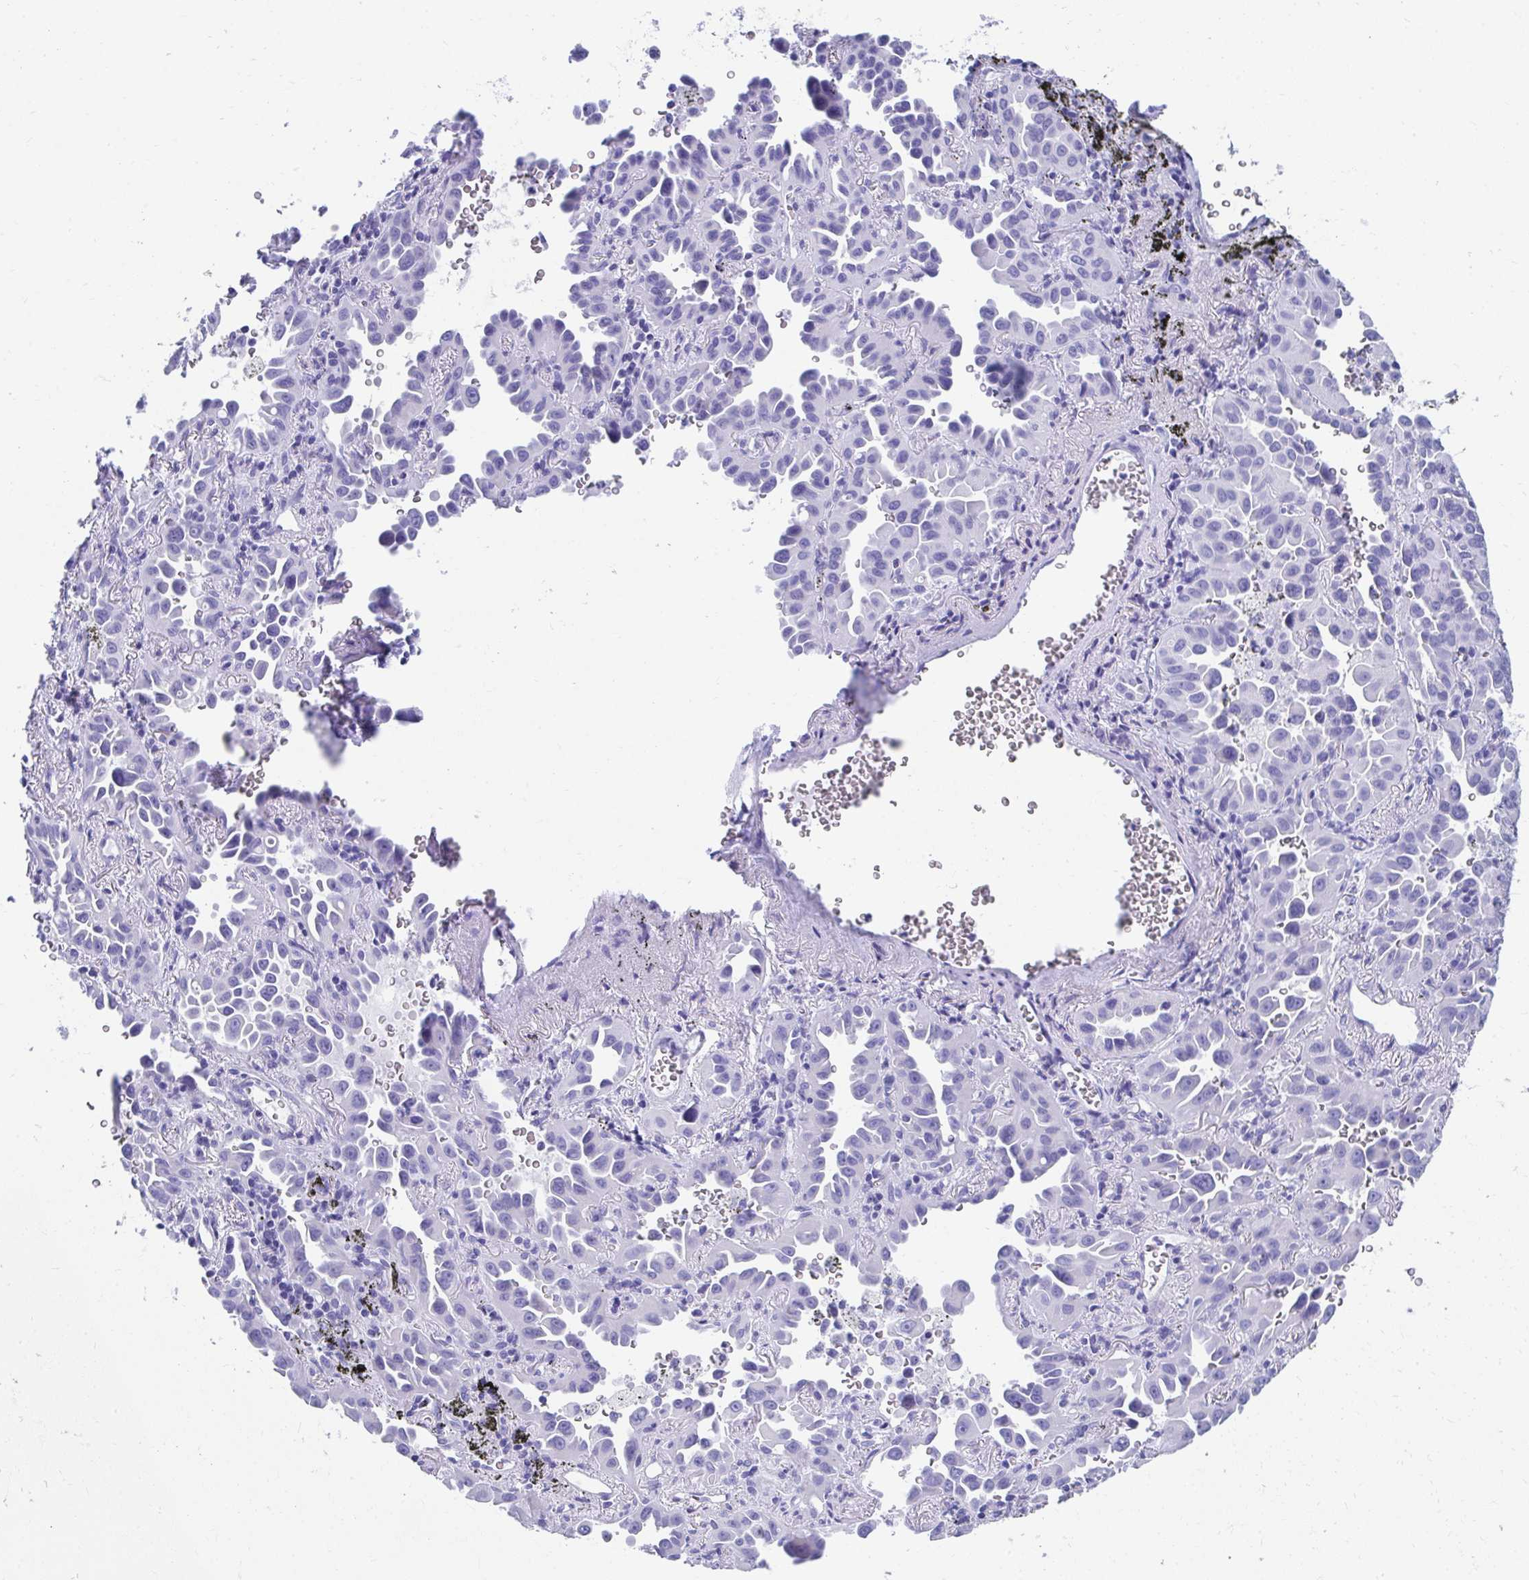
{"staining": {"intensity": "negative", "quantity": "none", "location": "none"}, "tissue": "lung cancer", "cell_type": "Tumor cells", "image_type": "cancer", "snomed": [{"axis": "morphology", "description": "Adenocarcinoma, NOS"}, {"axis": "topography", "description": "Lung"}], "caption": "This is a histopathology image of immunohistochemistry (IHC) staining of adenocarcinoma (lung), which shows no staining in tumor cells. (DAB immunohistochemistry (IHC) with hematoxylin counter stain).", "gene": "HGD", "patient": {"sex": "male", "age": 68}}